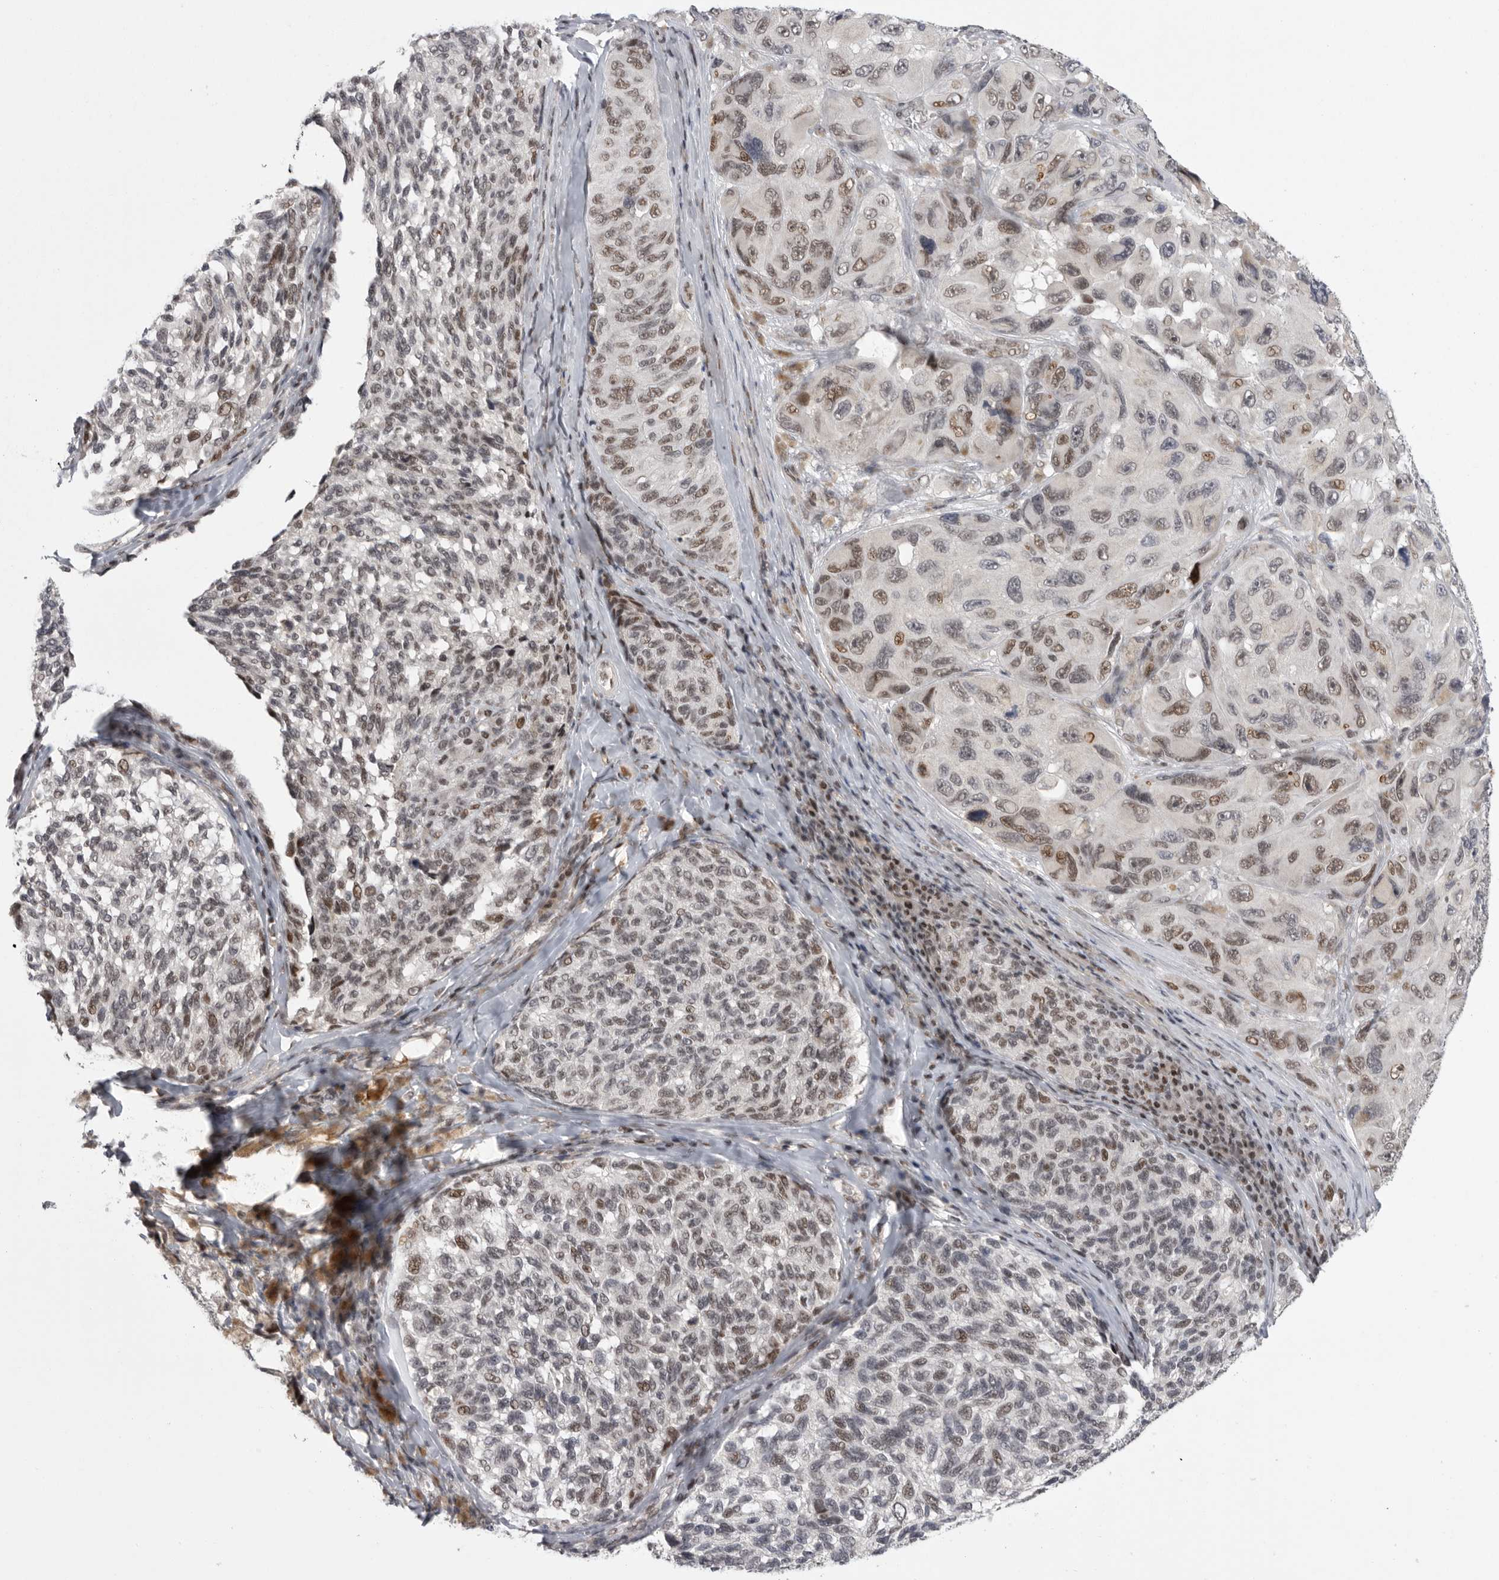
{"staining": {"intensity": "moderate", "quantity": "25%-75%", "location": "nuclear"}, "tissue": "melanoma", "cell_type": "Tumor cells", "image_type": "cancer", "snomed": [{"axis": "morphology", "description": "Malignant melanoma, NOS"}, {"axis": "topography", "description": "Skin"}], "caption": "Brown immunohistochemical staining in melanoma exhibits moderate nuclear expression in about 25%-75% of tumor cells.", "gene": "POU5F1", "patient": {"sex": "female", "age": 73}}